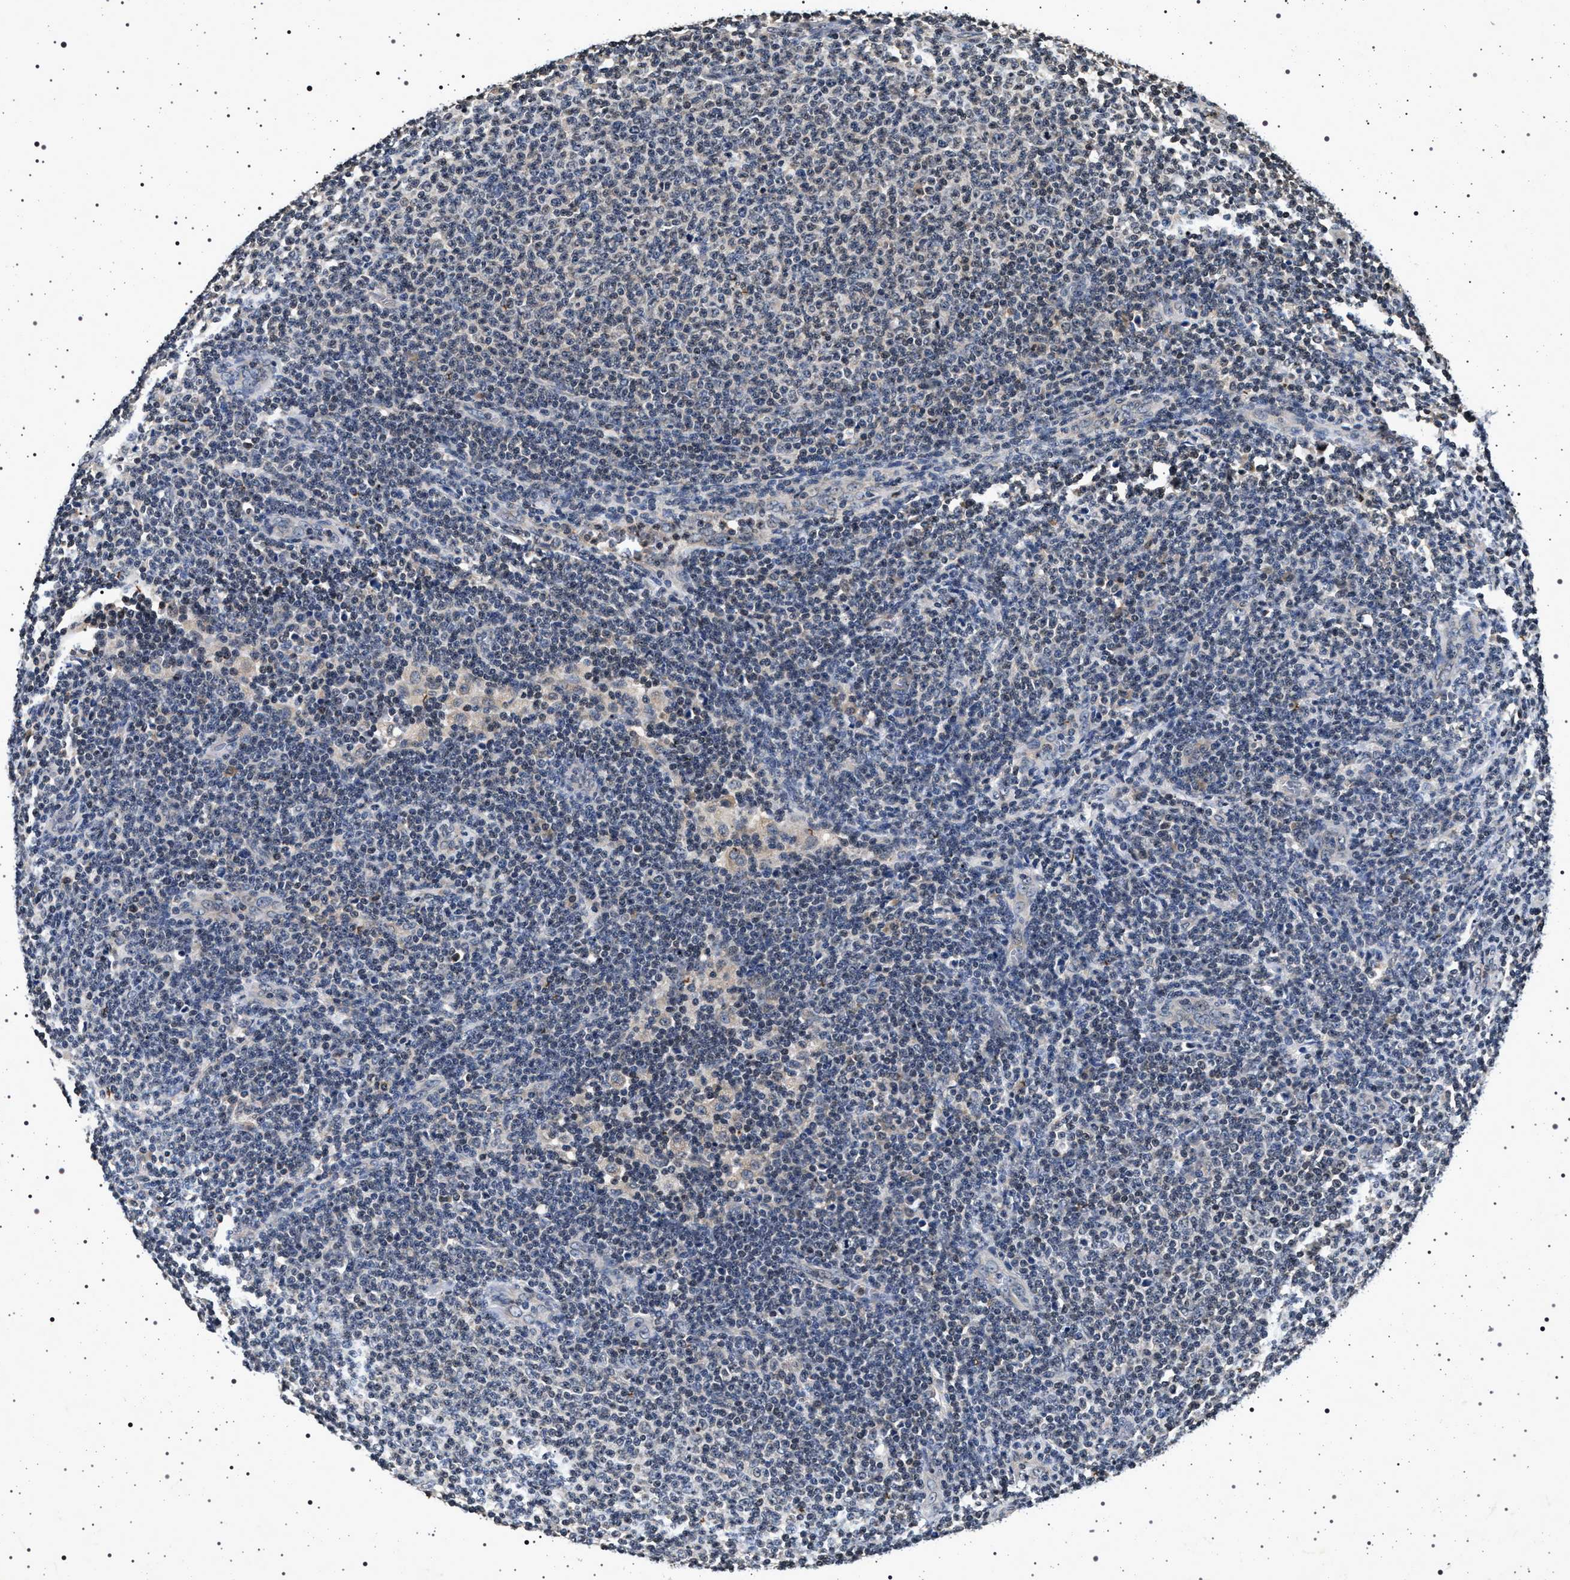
{"staining": {"intensity": "negative", "quantity": "none", "location": "none"}, "tissue": "lymphoma", "cell_type": "Tumor cells", "image_type": "cancer", "snomed": [{"axis": "morphology", "description": "Malignant lymphoma, non-Hodgkin's type, Low grade"}, {"axis": "topography", "description": "Lymph node"}], "caption": "The image exhibits no significant staining in tumor cells of lymphoma. Brightfield microscopy of immunohistochemistry stained with DAB (3,3'-diaminobenzidine) (brown) and hematoxylin (blue), captured at high magnification.", "gene": "CDKN1B", "patient": {"sex": "male", "age": 66}}